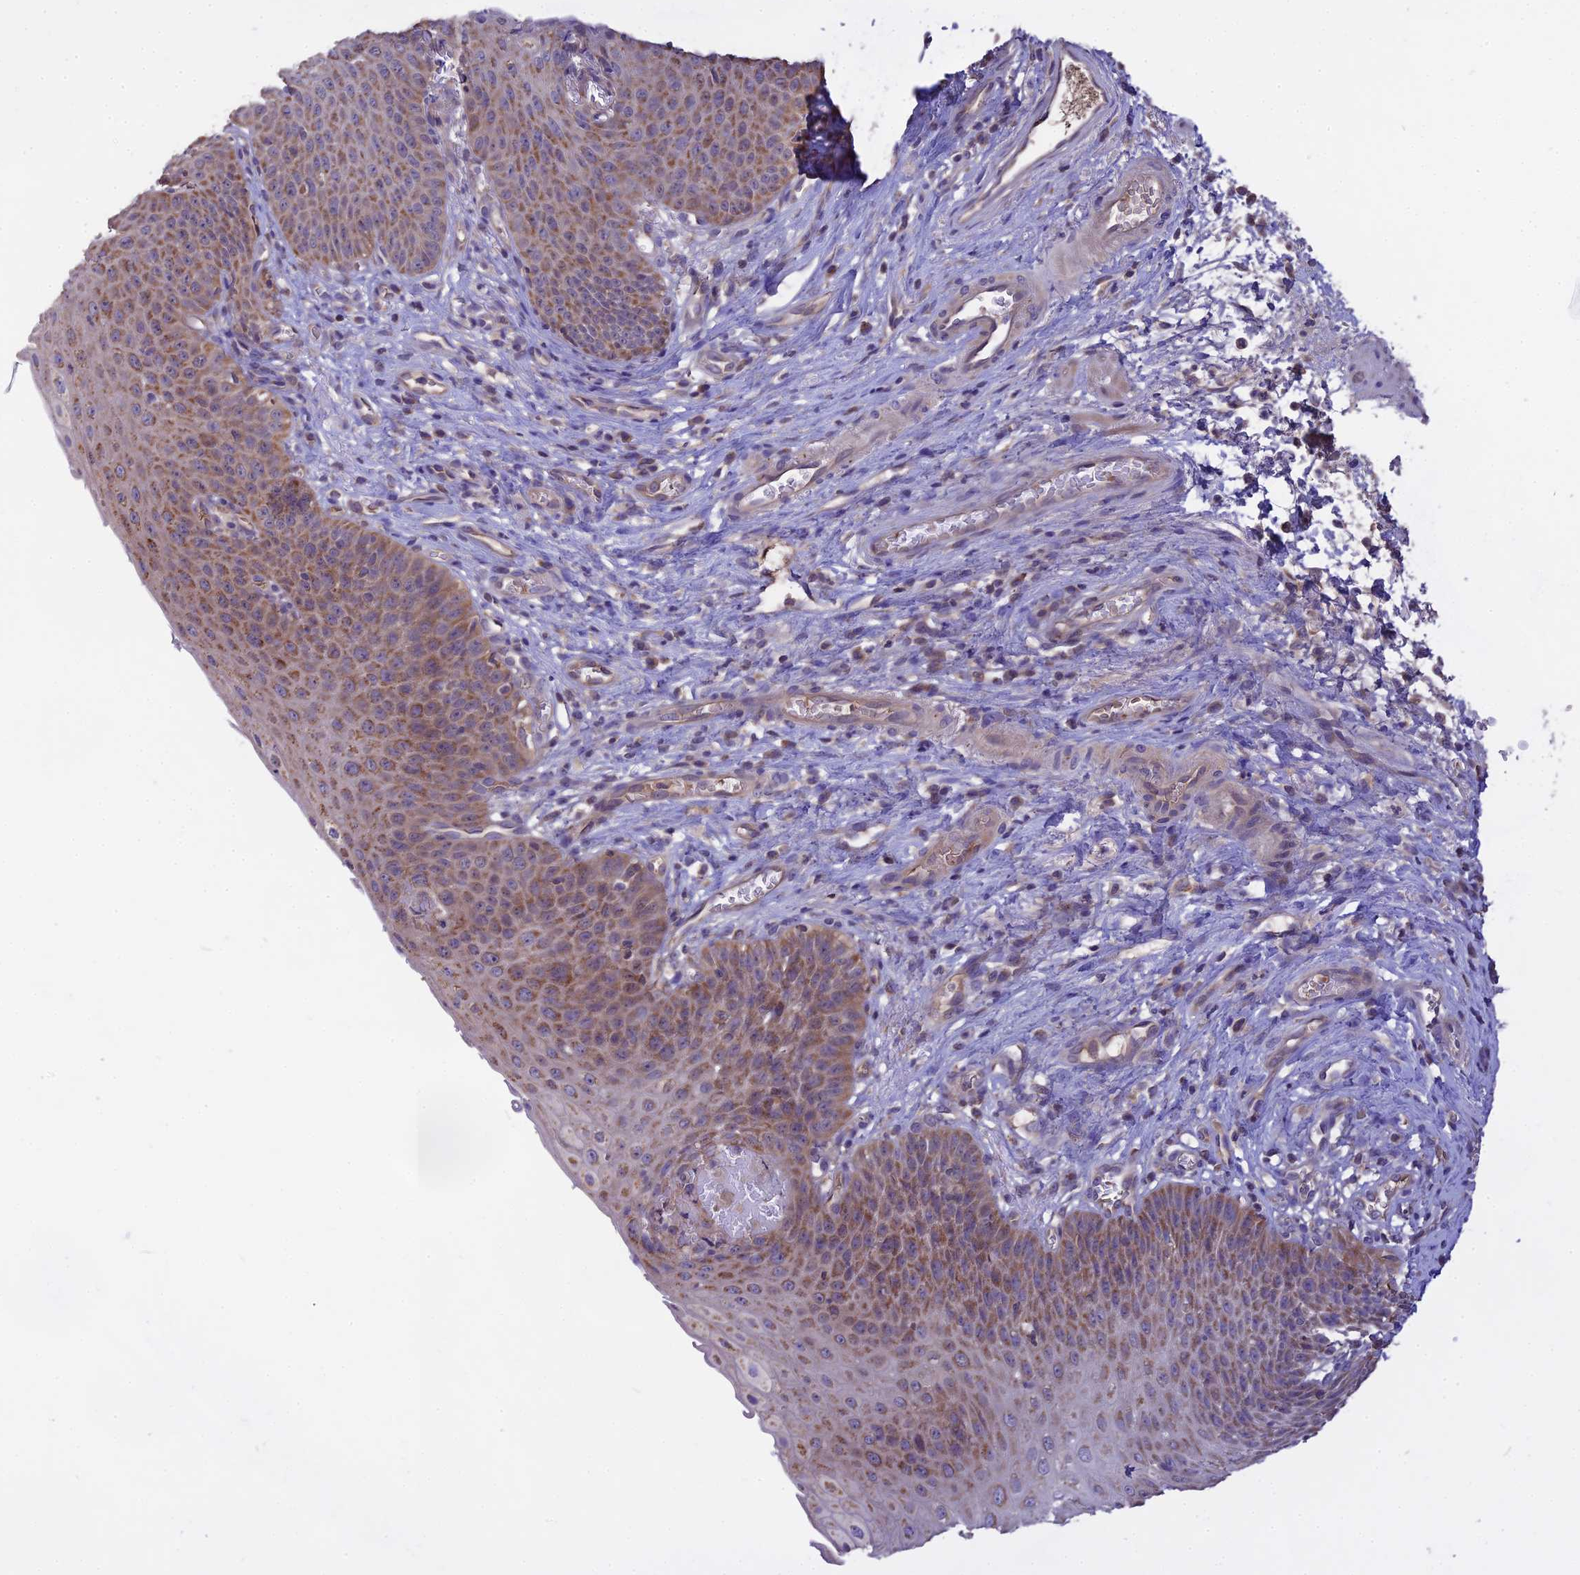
{"staining": {"intensity": "moderate", "quantity": ">75%", "location": "cytoplasmic/membranous"}, "tissue": "esophagus", "cell_type": "Squamous epithelial cells", "image_type": "normal", "snomed": [{"axis": "morphology", "description": "Normal tissue, NOS"}, {"axis": "topography", "description": "Esophagus"}], "caption": "Immunohistochemistry of normal human esophagus exhibits medium levels of moderate cytoplasmic/membranous positivity in about >75% of squamous epithelial cells.", "gene": "NUDT8", "patient": {"sex": "male", "age": 71}}